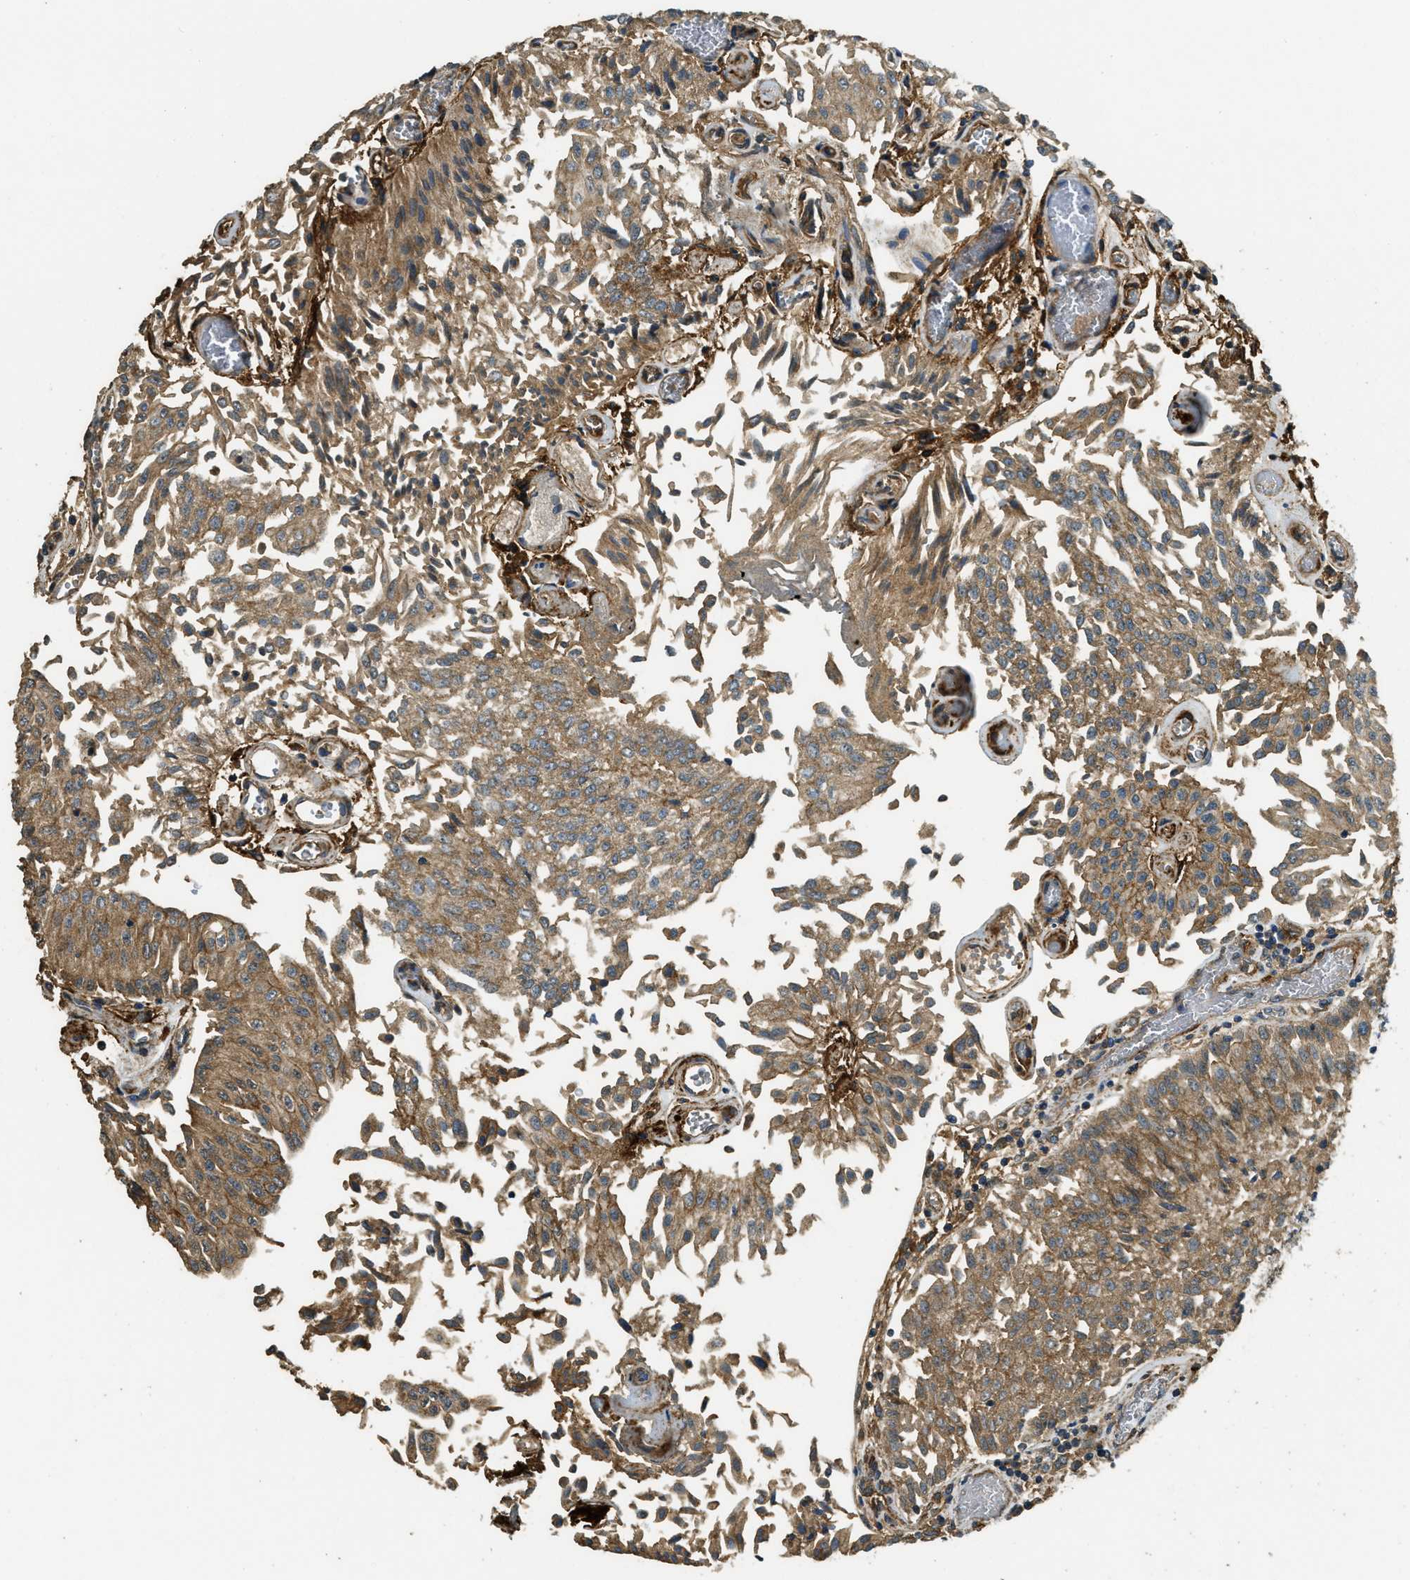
{"staining": {"intensity": "moderate", "quantity": ">75%", "location": "cytoplasmic/membranous"}, "tissue": "urothelial cancer", "cell_type": "Tumor cells", "image_type": "cancer", "snomed": [{"axis": "morphology", "description": "Urothelial carcinoma, Low grade"}, {"axis": "topography", "description": "Urinary bladder"}], "caption": "Urothelial cancer tissue demonstrates moderate cytoplasmic/membranous expression in approximately >75% of tumor cells", "gene": "CD276", "patient": {"sex": "male", "age": 86}}